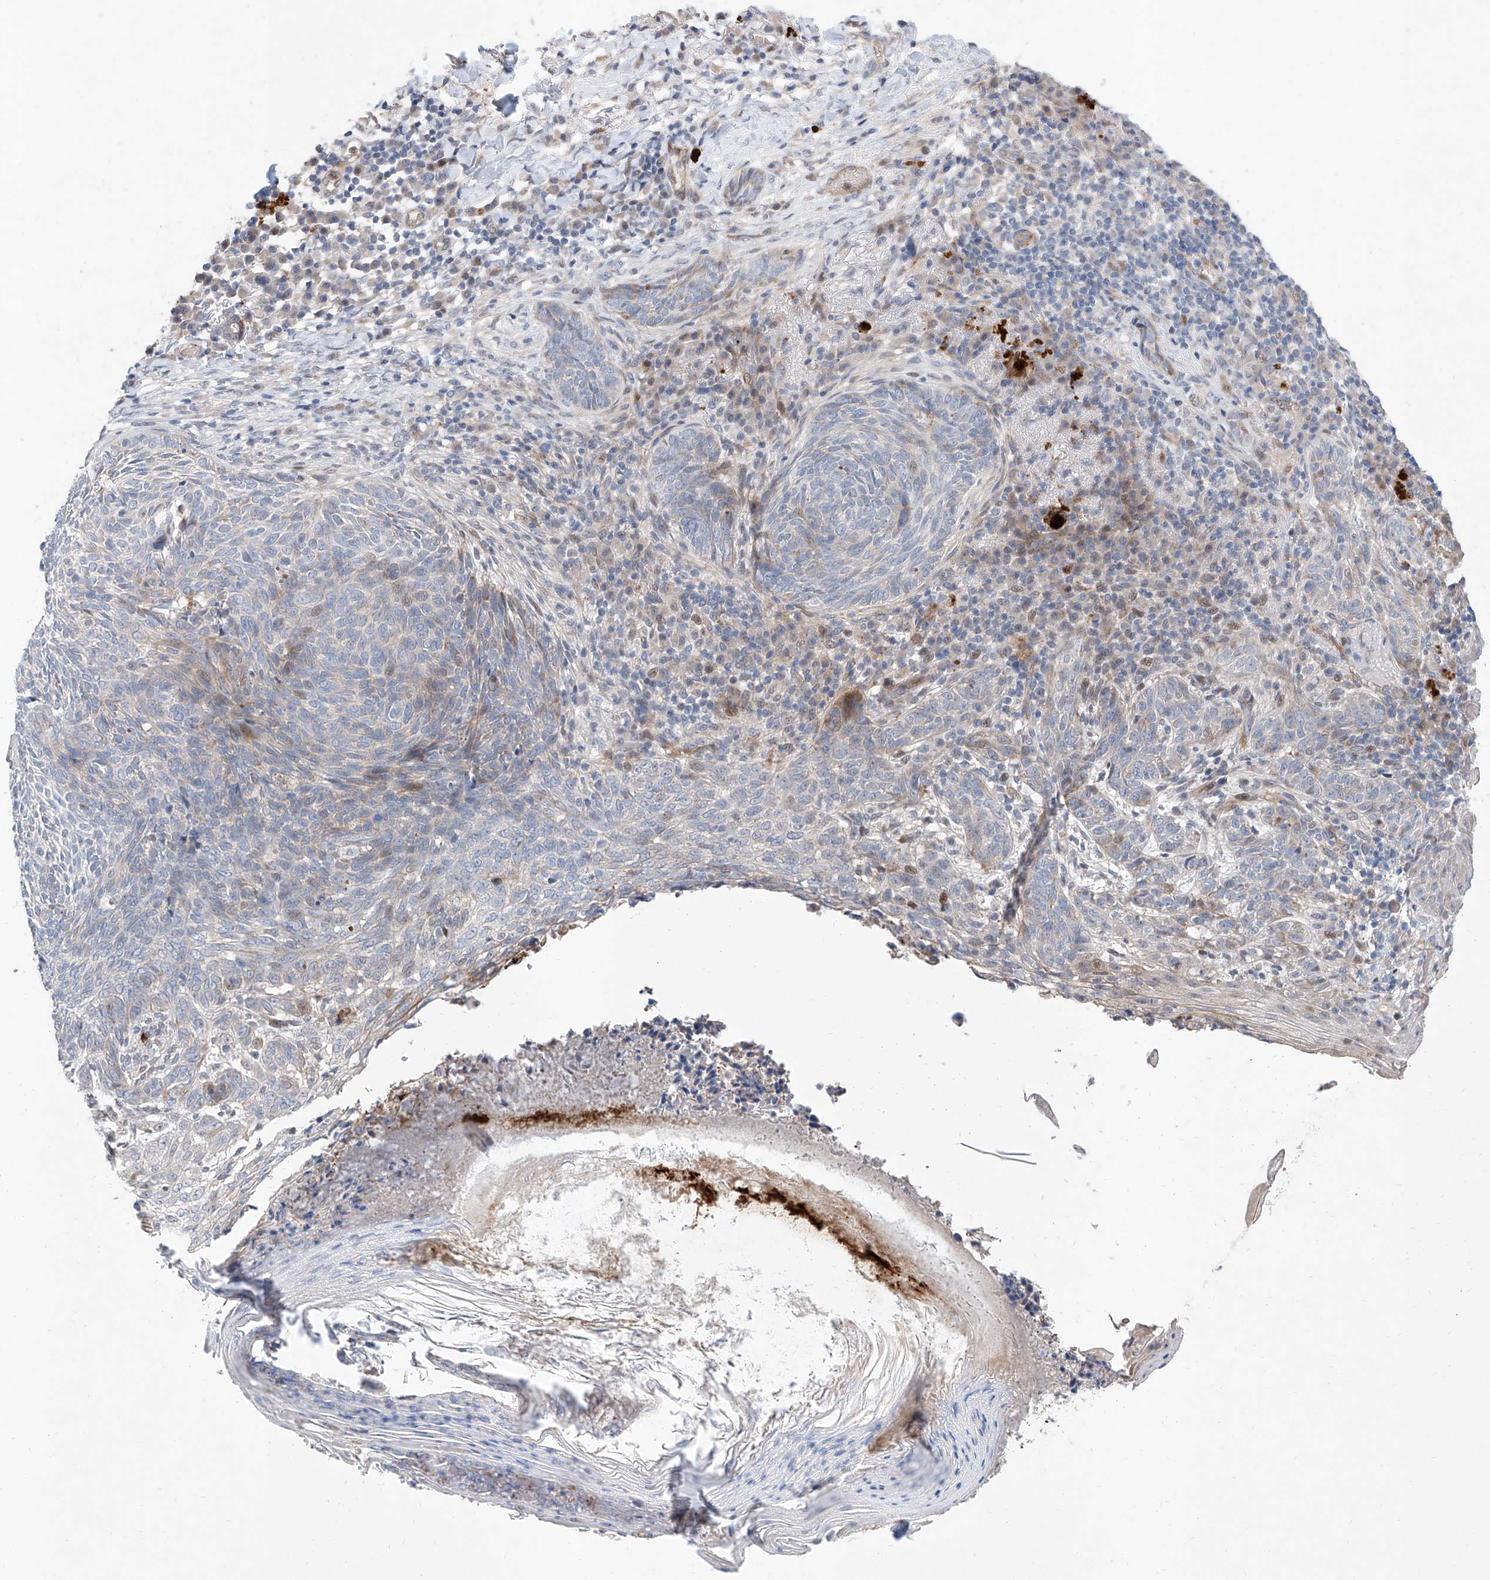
{"staining": {"intensity": "weak", "quantity": "<25%", "location": "cytoplasmic/membranous"}, "tissue": "skin cancer", "cell_type": "Tumor cells", "image_type": "cancer", "snomed": [{"axis": "morphology", "description": "Basal cell carcinoma"}, {"axis": "topography", "description": "Skin"}], "caption": "An immunohistochemistry photomicrograph of skin basal cell carcinoma is shown. There is no staining in tumor cells of skin basal cell carcinoma.", "gene": "FUCA2", "patient": {"sex": "male", "age": 85}}